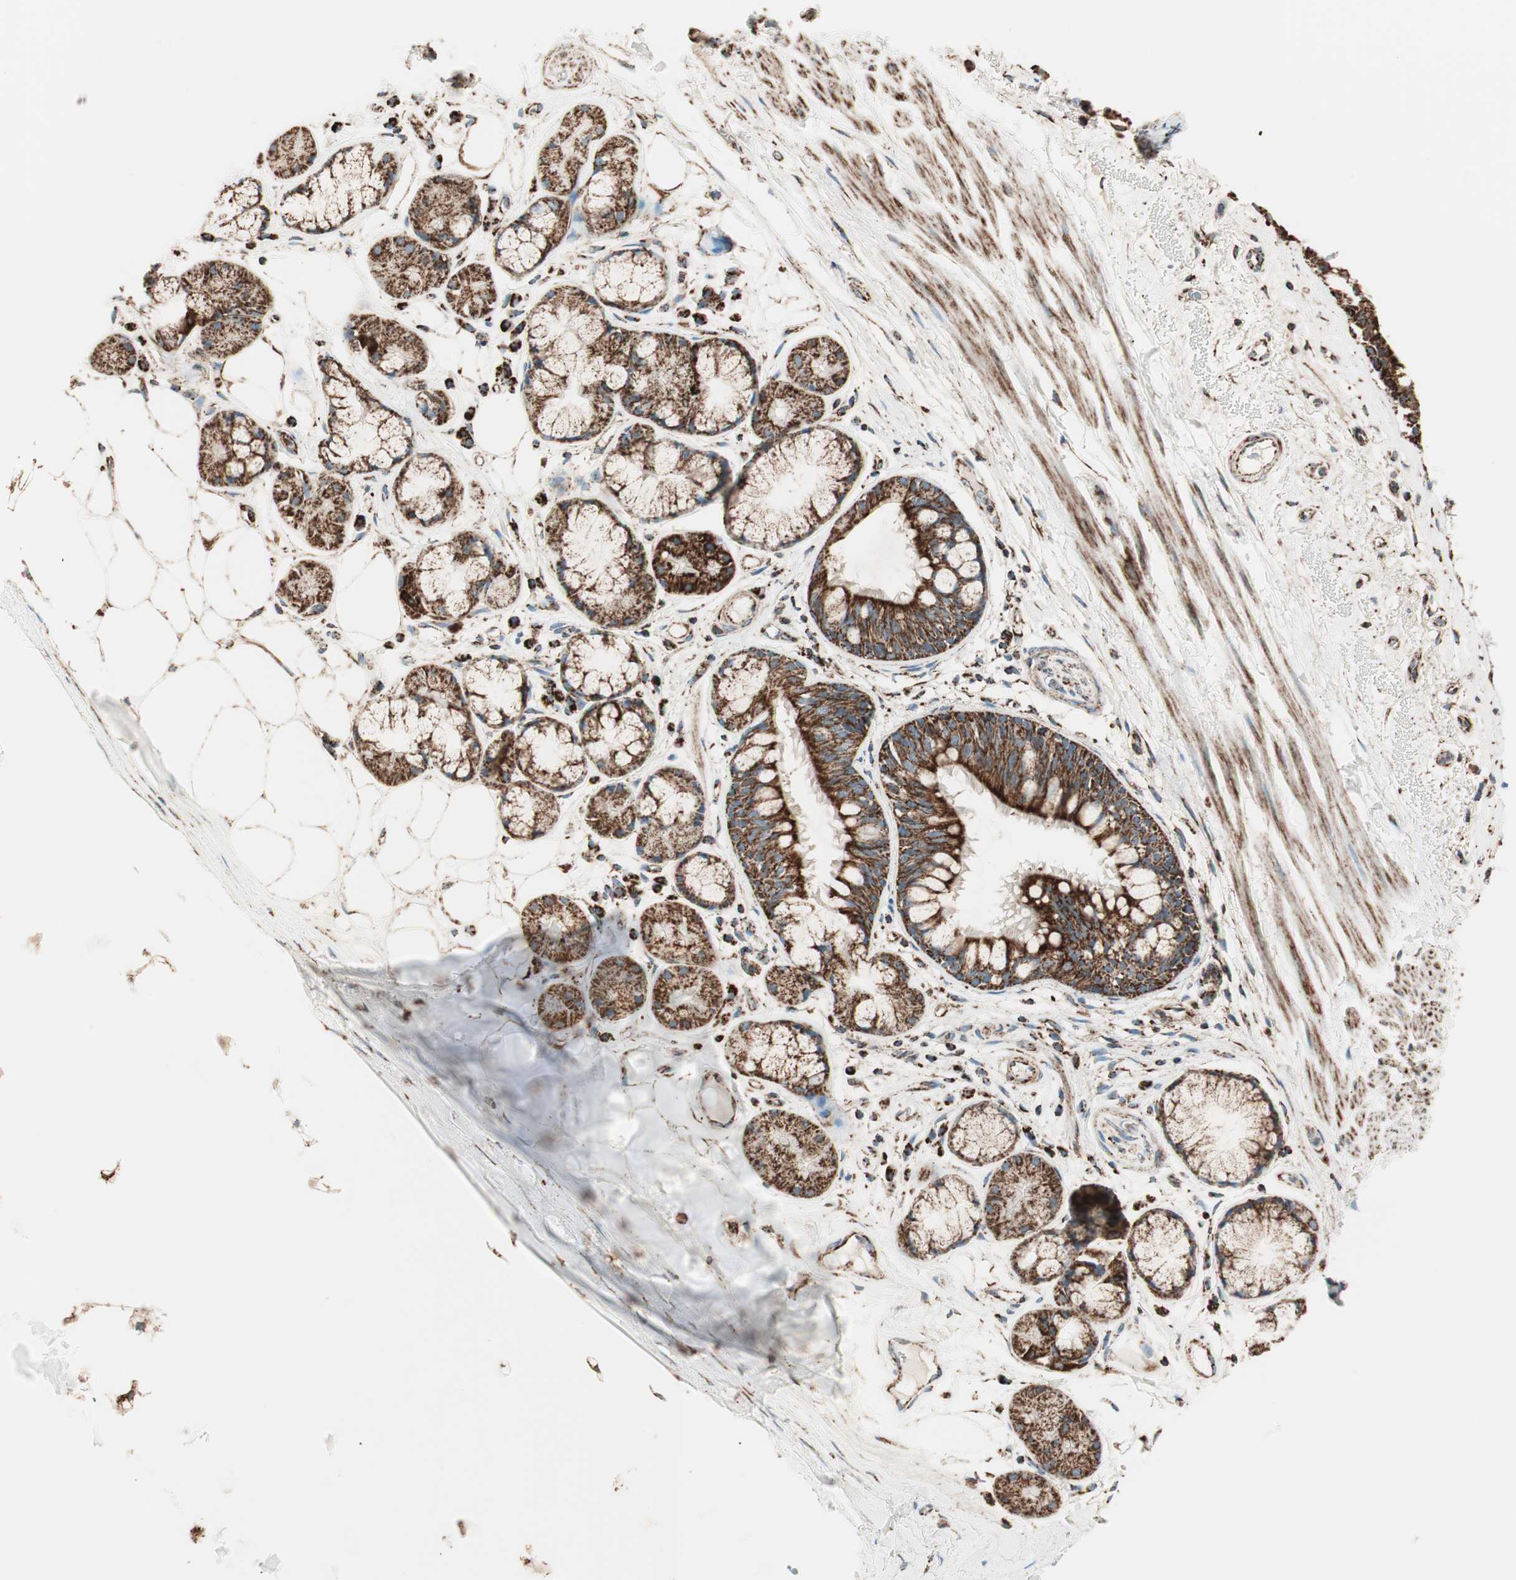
{"staining": {"intensity": "strong", "quantity": ">75%", "location": "cytoplasmic/membranous"}, "tissue": "bronchus", "cell_type": "Respiratory epithelial cells", "image_type": "normal", "snomed": [{"axis": "morphology", "description": "Normal tissue, NOS"}, {"axis": "topography", "description": "Bronchus"}], "caption": "High-power microscopy captured an IHC photomicrograph of normal bronchus, revealing strong cytoplasmic/membranous staining in about >75% of respiratory epithelial cells. (DAB = brown stain, brightfield microscopy at high magnification).", "gene": "TOMM22", "patient": {"sex": "male", "age": 66}}